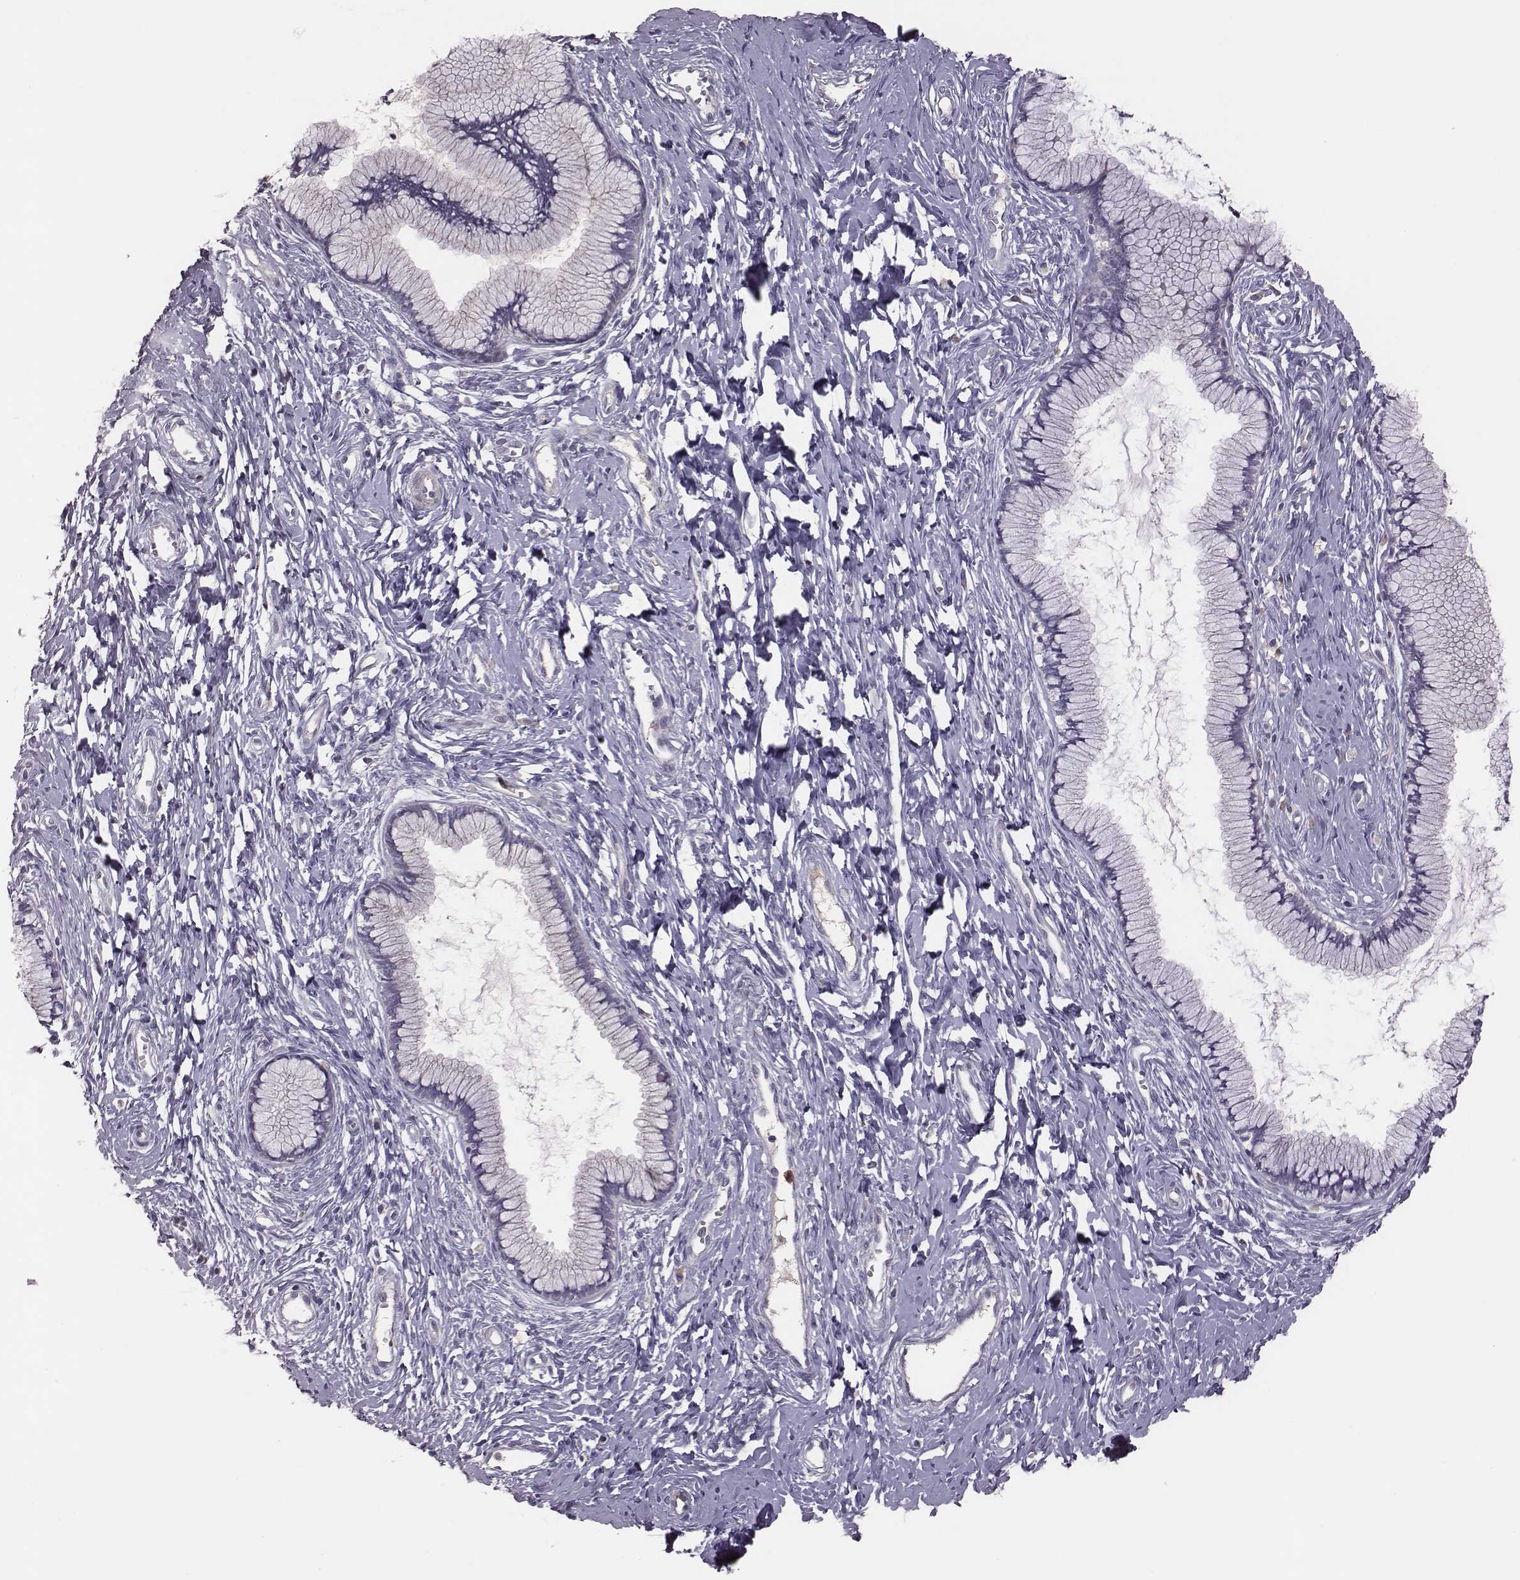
{"staining": {"intensity": "negative", "quantity": "none", "location": "none"}, "tissue": "cervix", "cell_type": "Glandular cells", "image_type": "normal", "snomed": [{"axis": "morphology", "description": "Normal tissue, NOS"}, {"axis": "topography", "description": "Cervix"}], "caption": "Immunohistochemistry (IHC) histopathology image of benign cervix stained for a protein (brown), which demonstrates no staining in glandular cells. (Stains: DAB immunohistochemistry (IHC) with hematoxylin counter stain, Microscopy: brightfield microscopy at high magnification).", "gene": "KMO", "patient": {"sex": "female", "age": 40}}